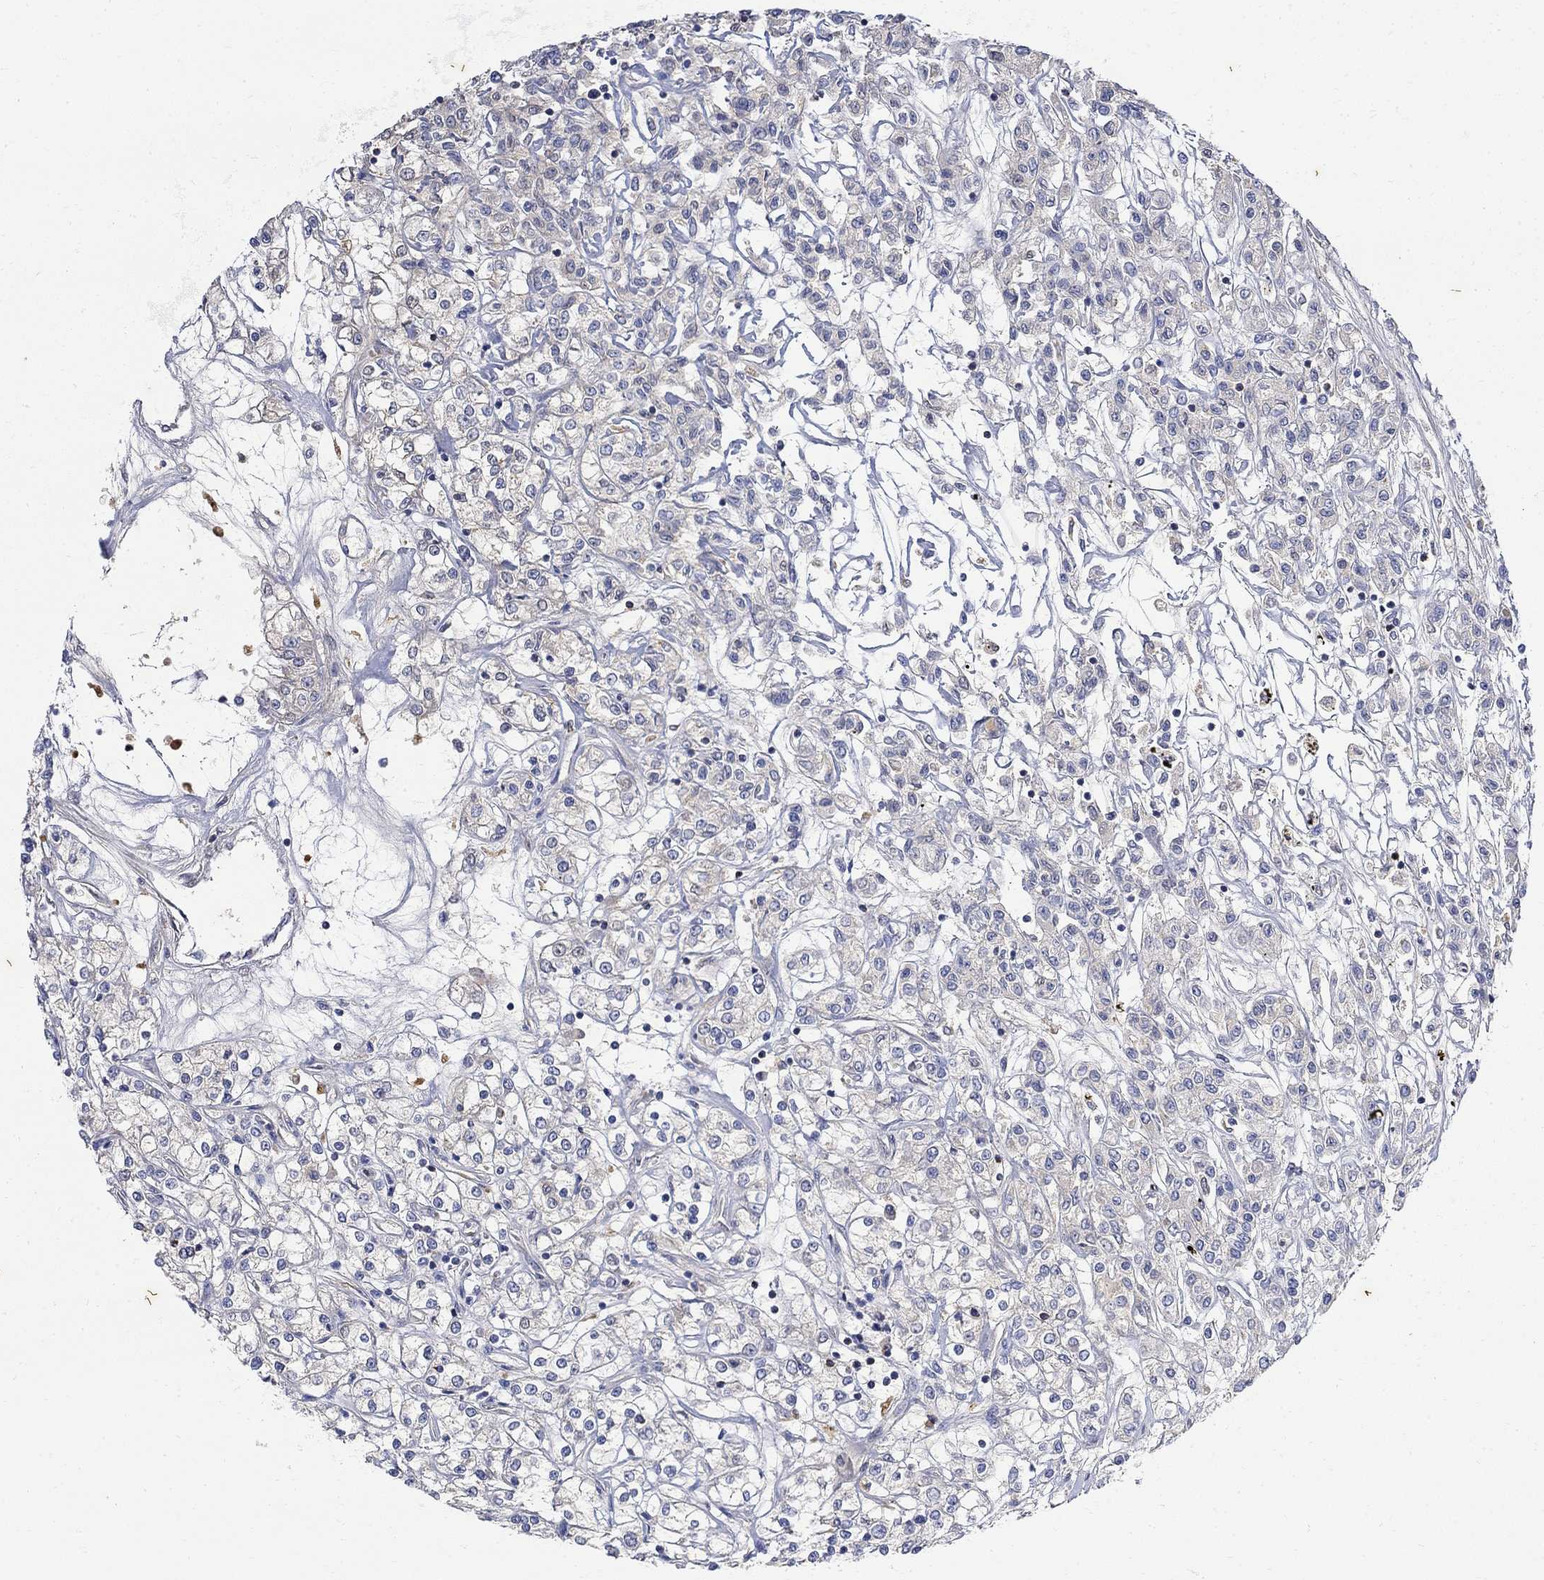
{"staining": {"intensity": "negative", "quantity": "none", "location": "none"}, "tissue": "renal cancer", "cell_type": "Tumor cells", "image_type": "cancer", "snomed": [{"axis": "morphology", "description": "Adenocarcinoma, NOS"}, {"axis": "topography", "description": "Kidney"}], "caption": "Tumor cells show no significant positivity in renal cancer (adenocarcinoma).", "gene": "FNDC5", "patient": {"sex": "female", "age": 59}}